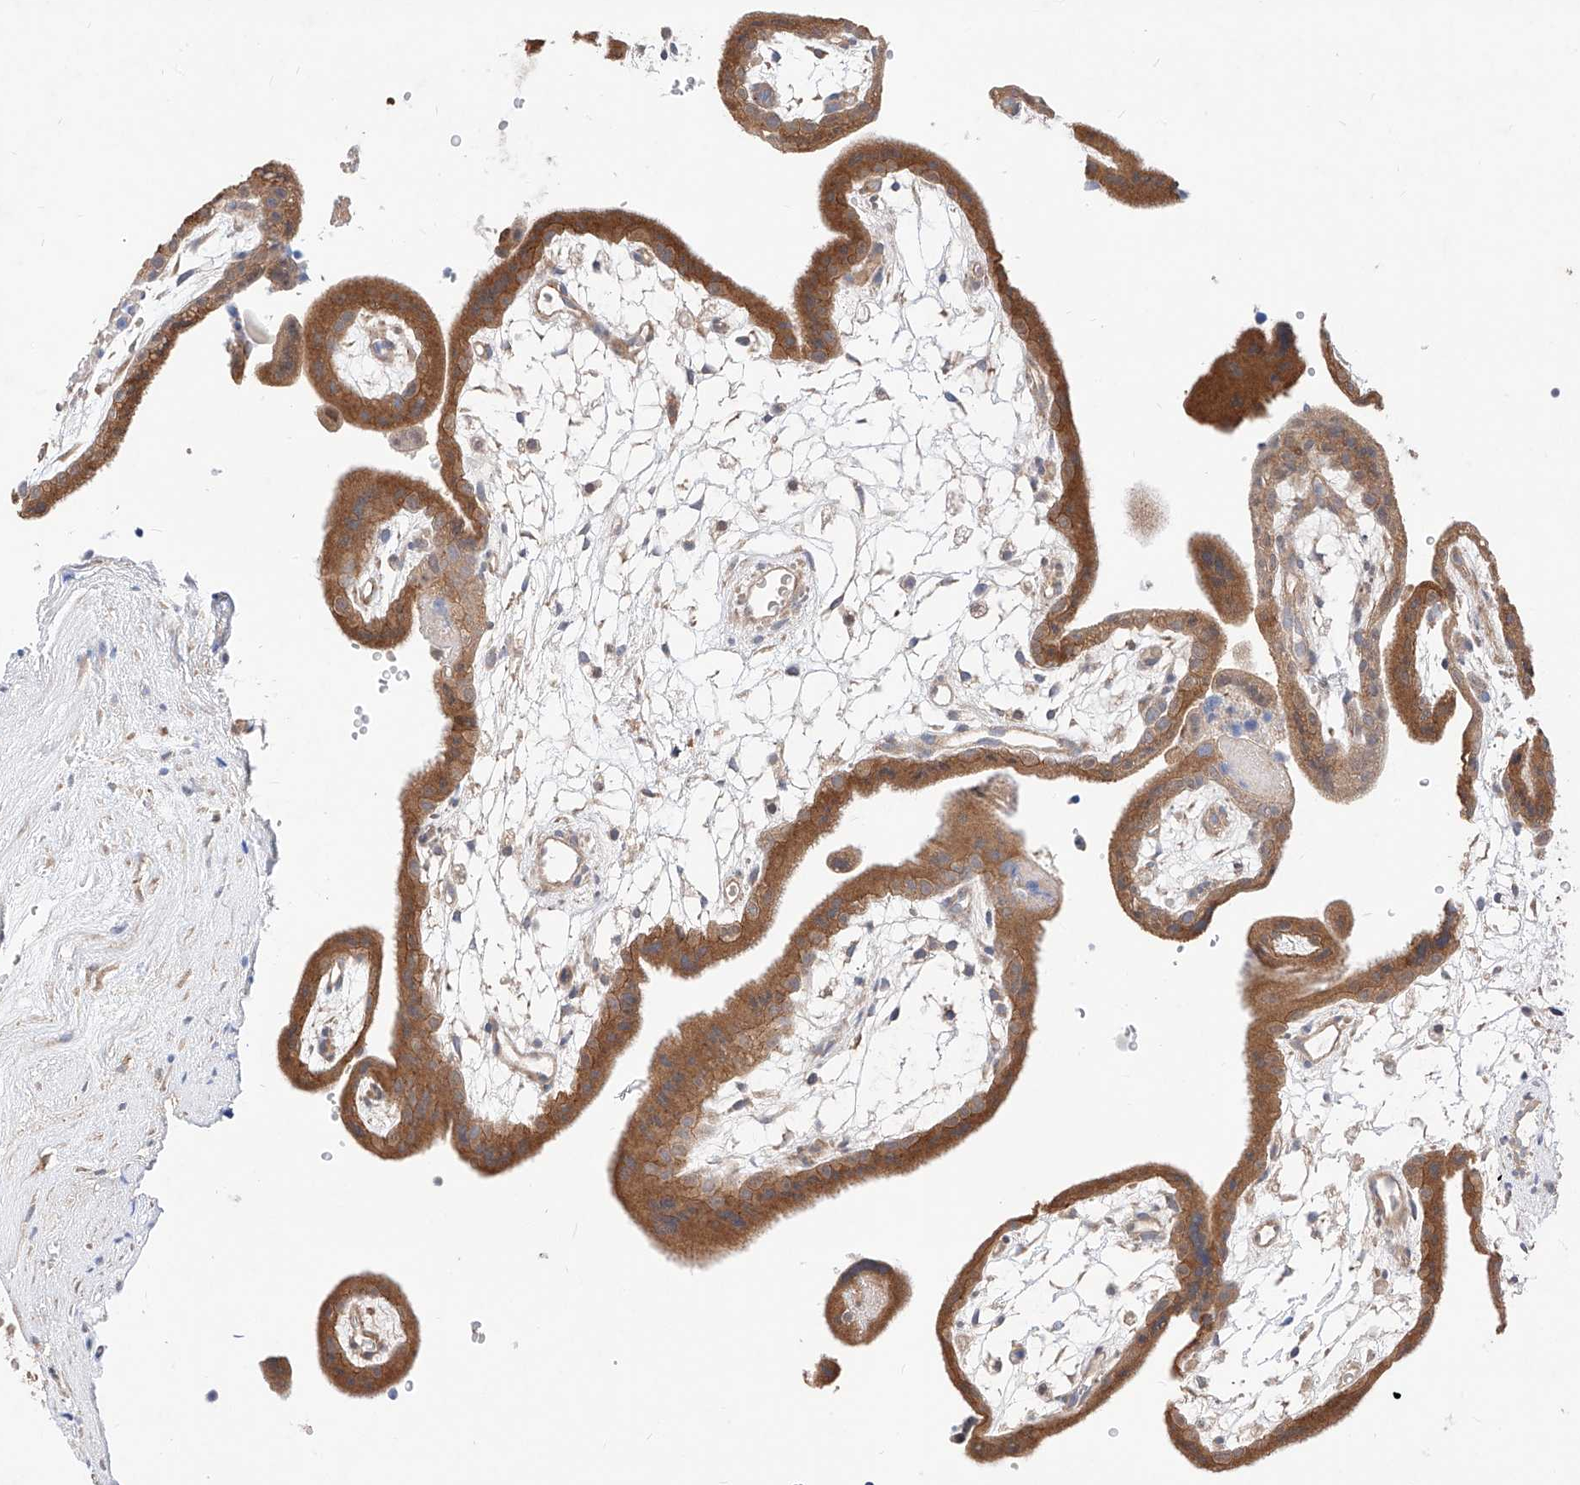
{"staining": {"intensity": "moderate", "quantity": ">75%", "location": "cytoplasmic/membranous"}, "tissue": "placenta", "cell_type": "Decidual cells", "image_type": "normal", "snomed": [{"axis": "morphology", "description": "Normal tissue, NOS"}, {"axis": "topography", "description": "Placenta"}], "caption": "Normal placenta was stained to show a protein in brown. There is medium levels of moderate cytoplasmic/membranous positivity in approximately >75% of decidual cells.", "gene": "ZSCAN4", "patient": {"sex": "female", "age": 18}}